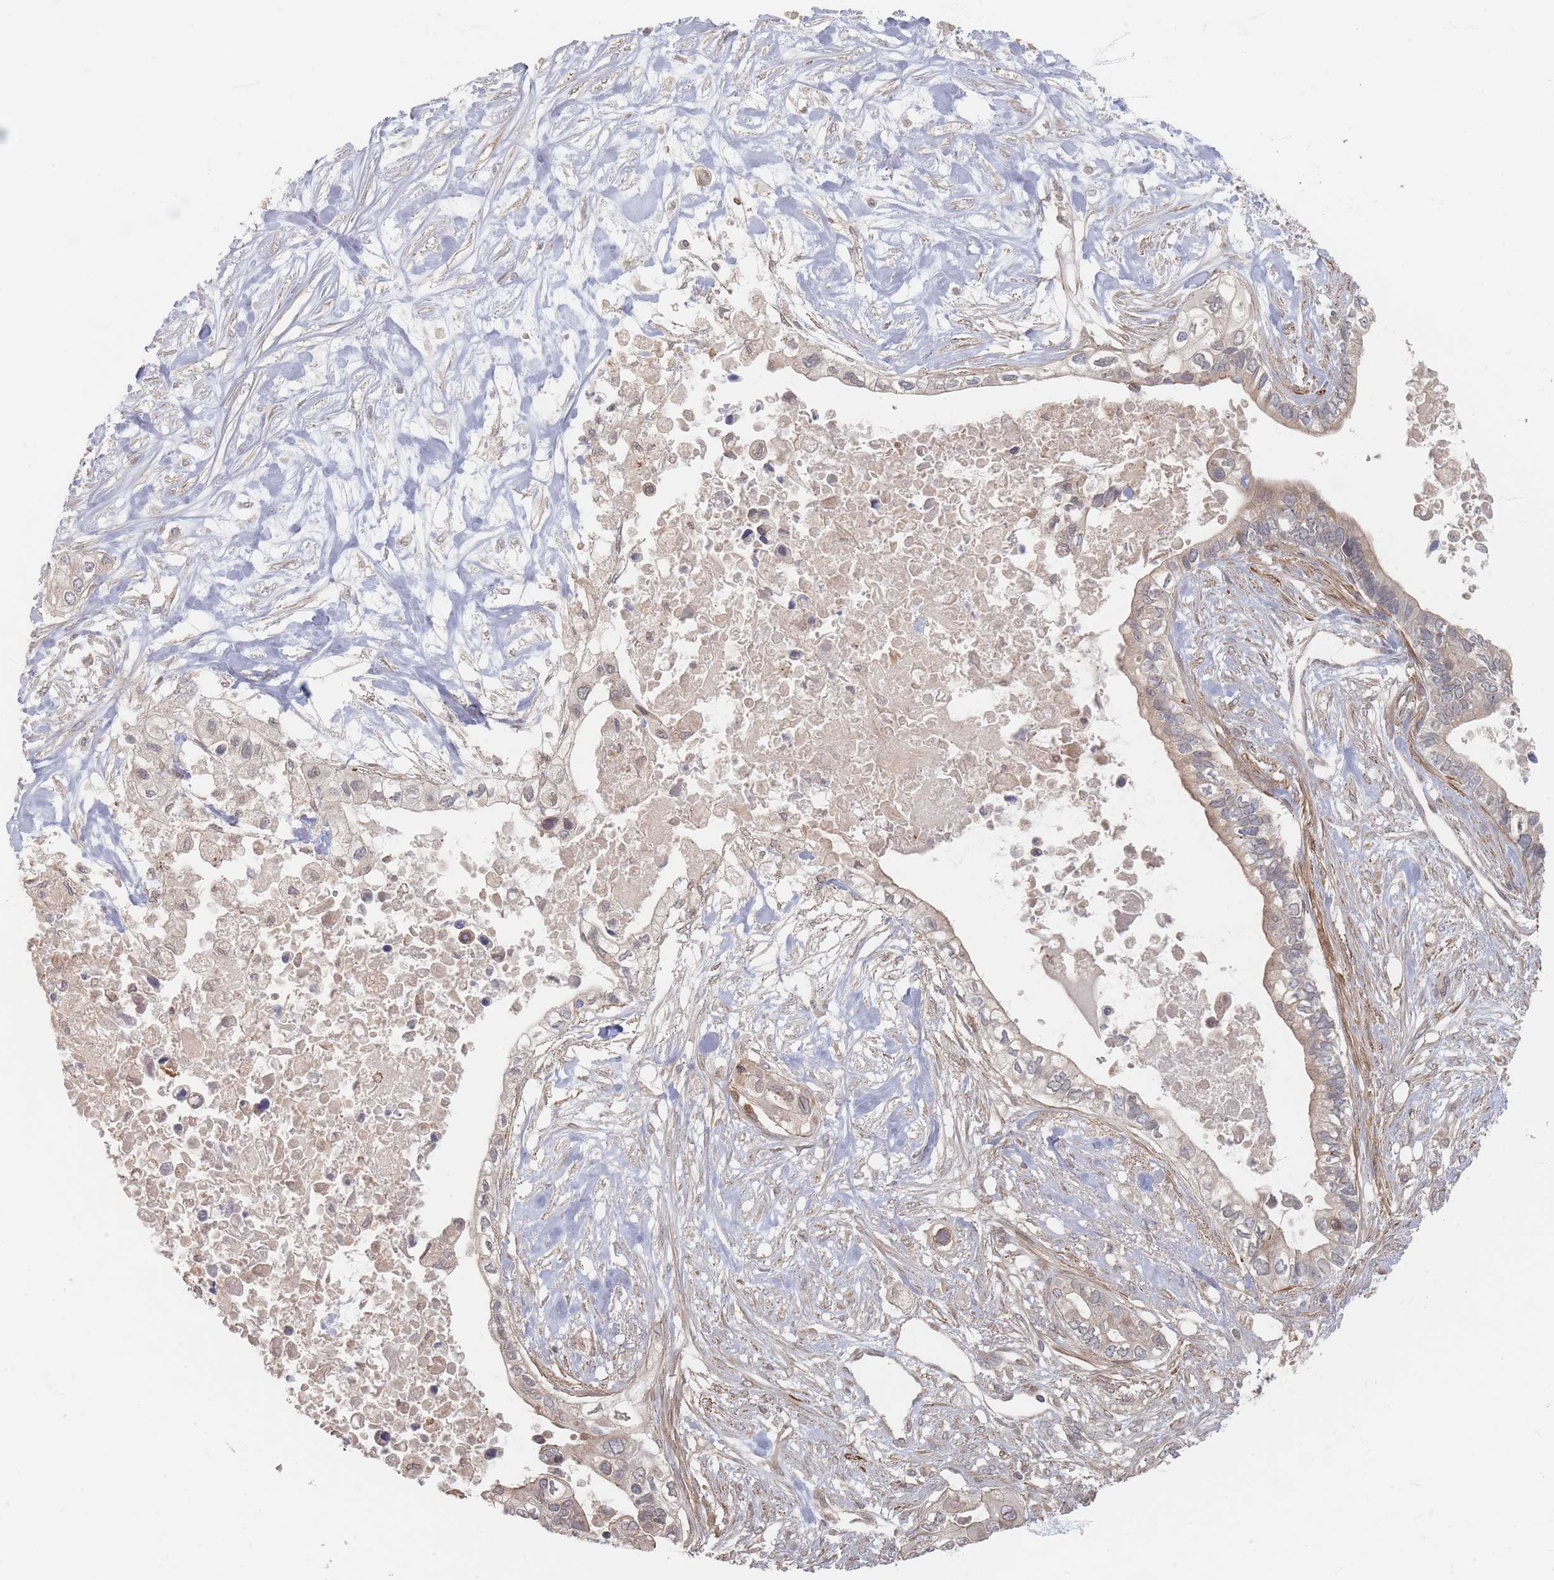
{"staining": {"intensity": "weak", "quantity": "<25%", "location": "cytoplasmic/membranous"}, "tissue": "pancreatic cancer", "cell_type": "Tumor cells", "image_type": "cancer", "snomed": [{"axis": "morphology", "description": "Adenocarcinoma, NOS"}, {"axis": "topography", "description": "Pancreas"}], "caption": "A high-resolution photomicrograph shows IHC staining of adenocarcinoma (pancreatic), which displays no significant positivity in tumor cells. (DAB (3,3'-diaminobenzidine) IHC, high magnification).", "gene": "GLE1", "patient": {"sex": "female", "age": 63}}